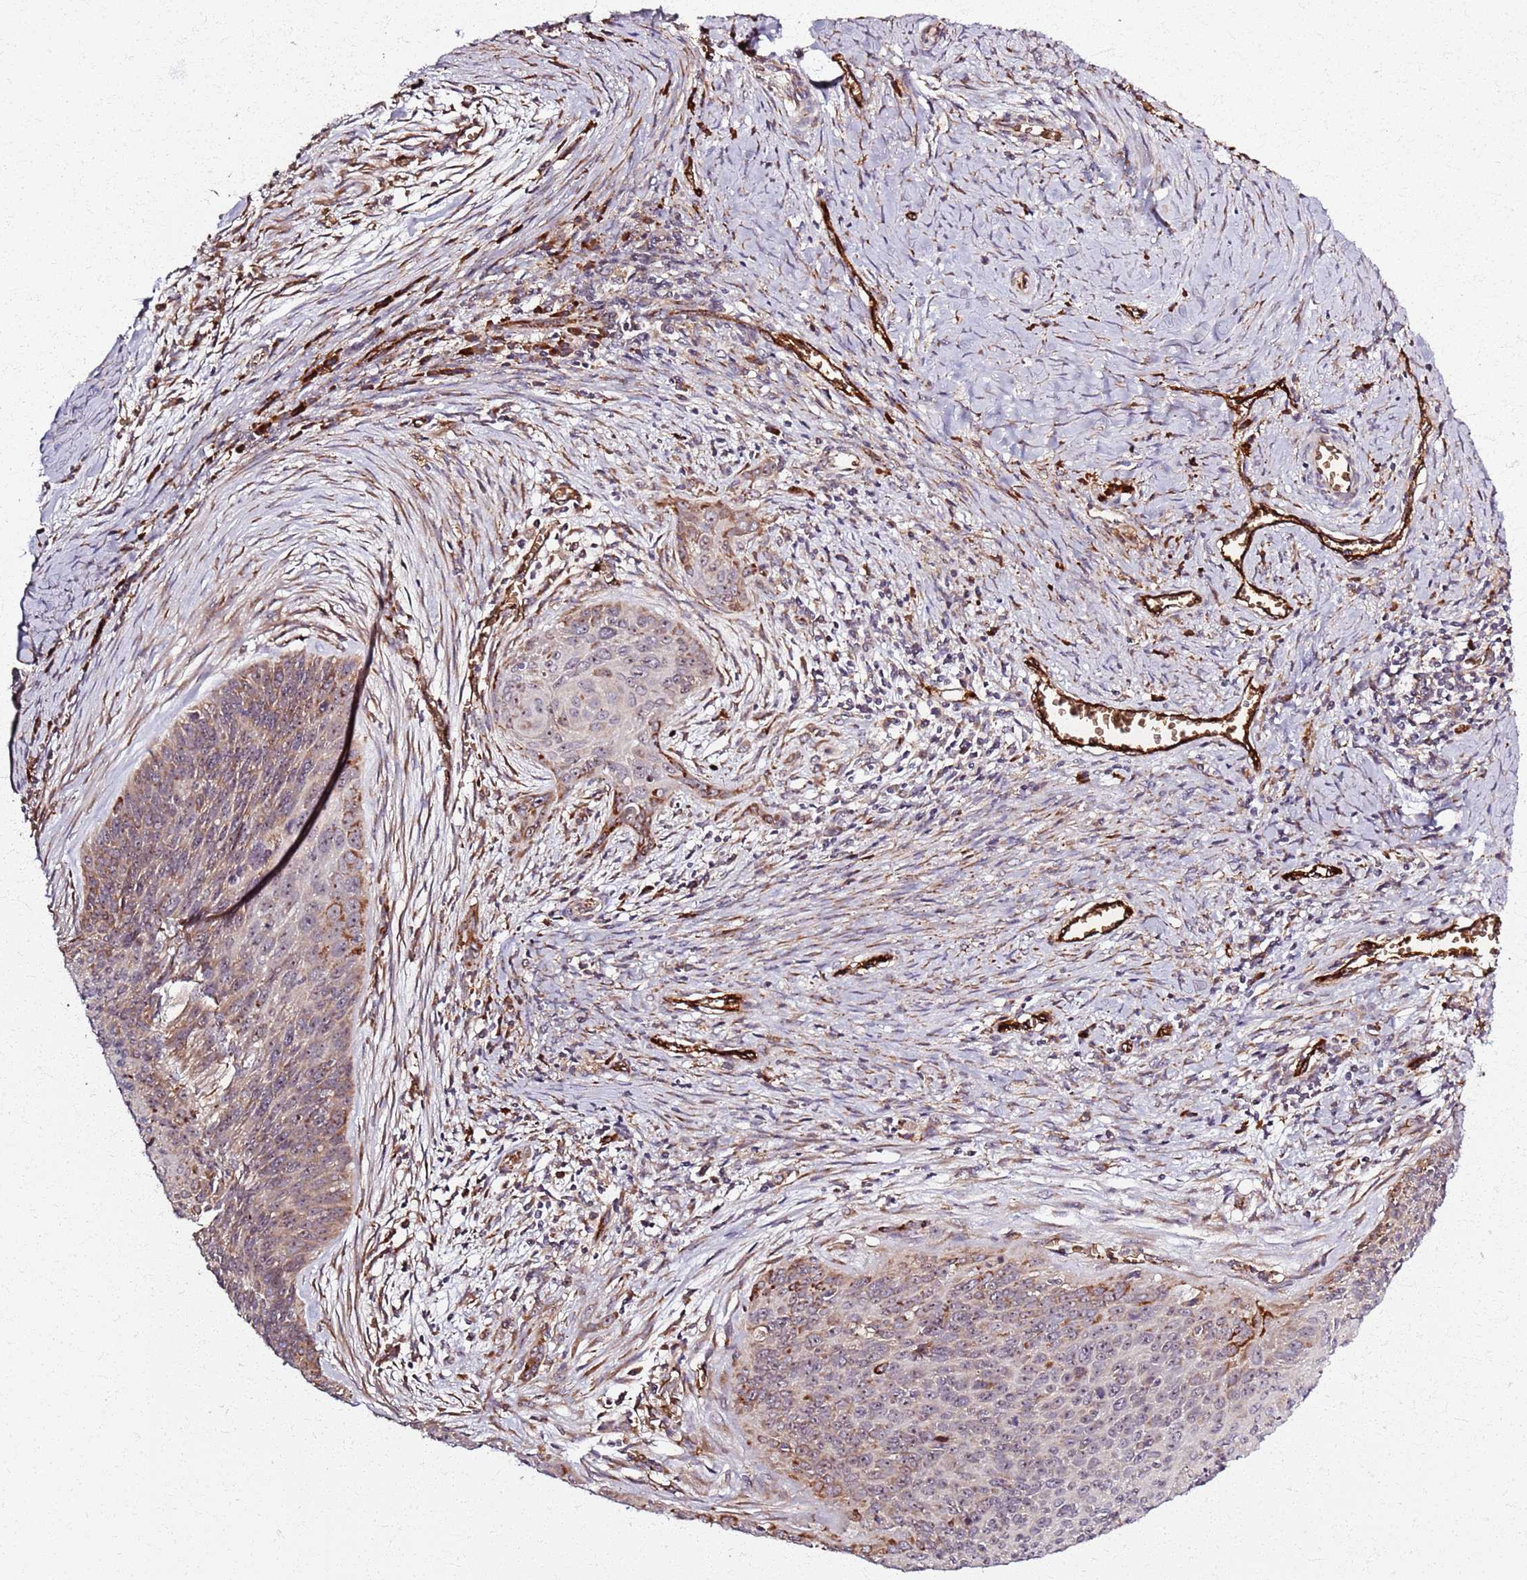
{"staining": {"intensity": "strong", "quantity": "<25%", "location": "cytoplasmic/membranous,nuclear"}, "tissue": "cervical cancer", "cell_type": "Tumor cells", "image_type": "cancer", "snomed": [{"axis": "morphology", "description": "Squamous cell carcinoma, NOS"}, {"axis": "topography", "description": "Cervix"}], "caption": "IHC image of neoplastic tissue: cervical cancer stained using IHC shows medium levels of strong protein expression localized specifically in the cytoplasmic/membranous and nuclear of tumor cells, appearing as a cytoplasmic/membranous and nuclear brown color.", "gene": "KRI1", "patient": {"sex": "female", "age": 55}}